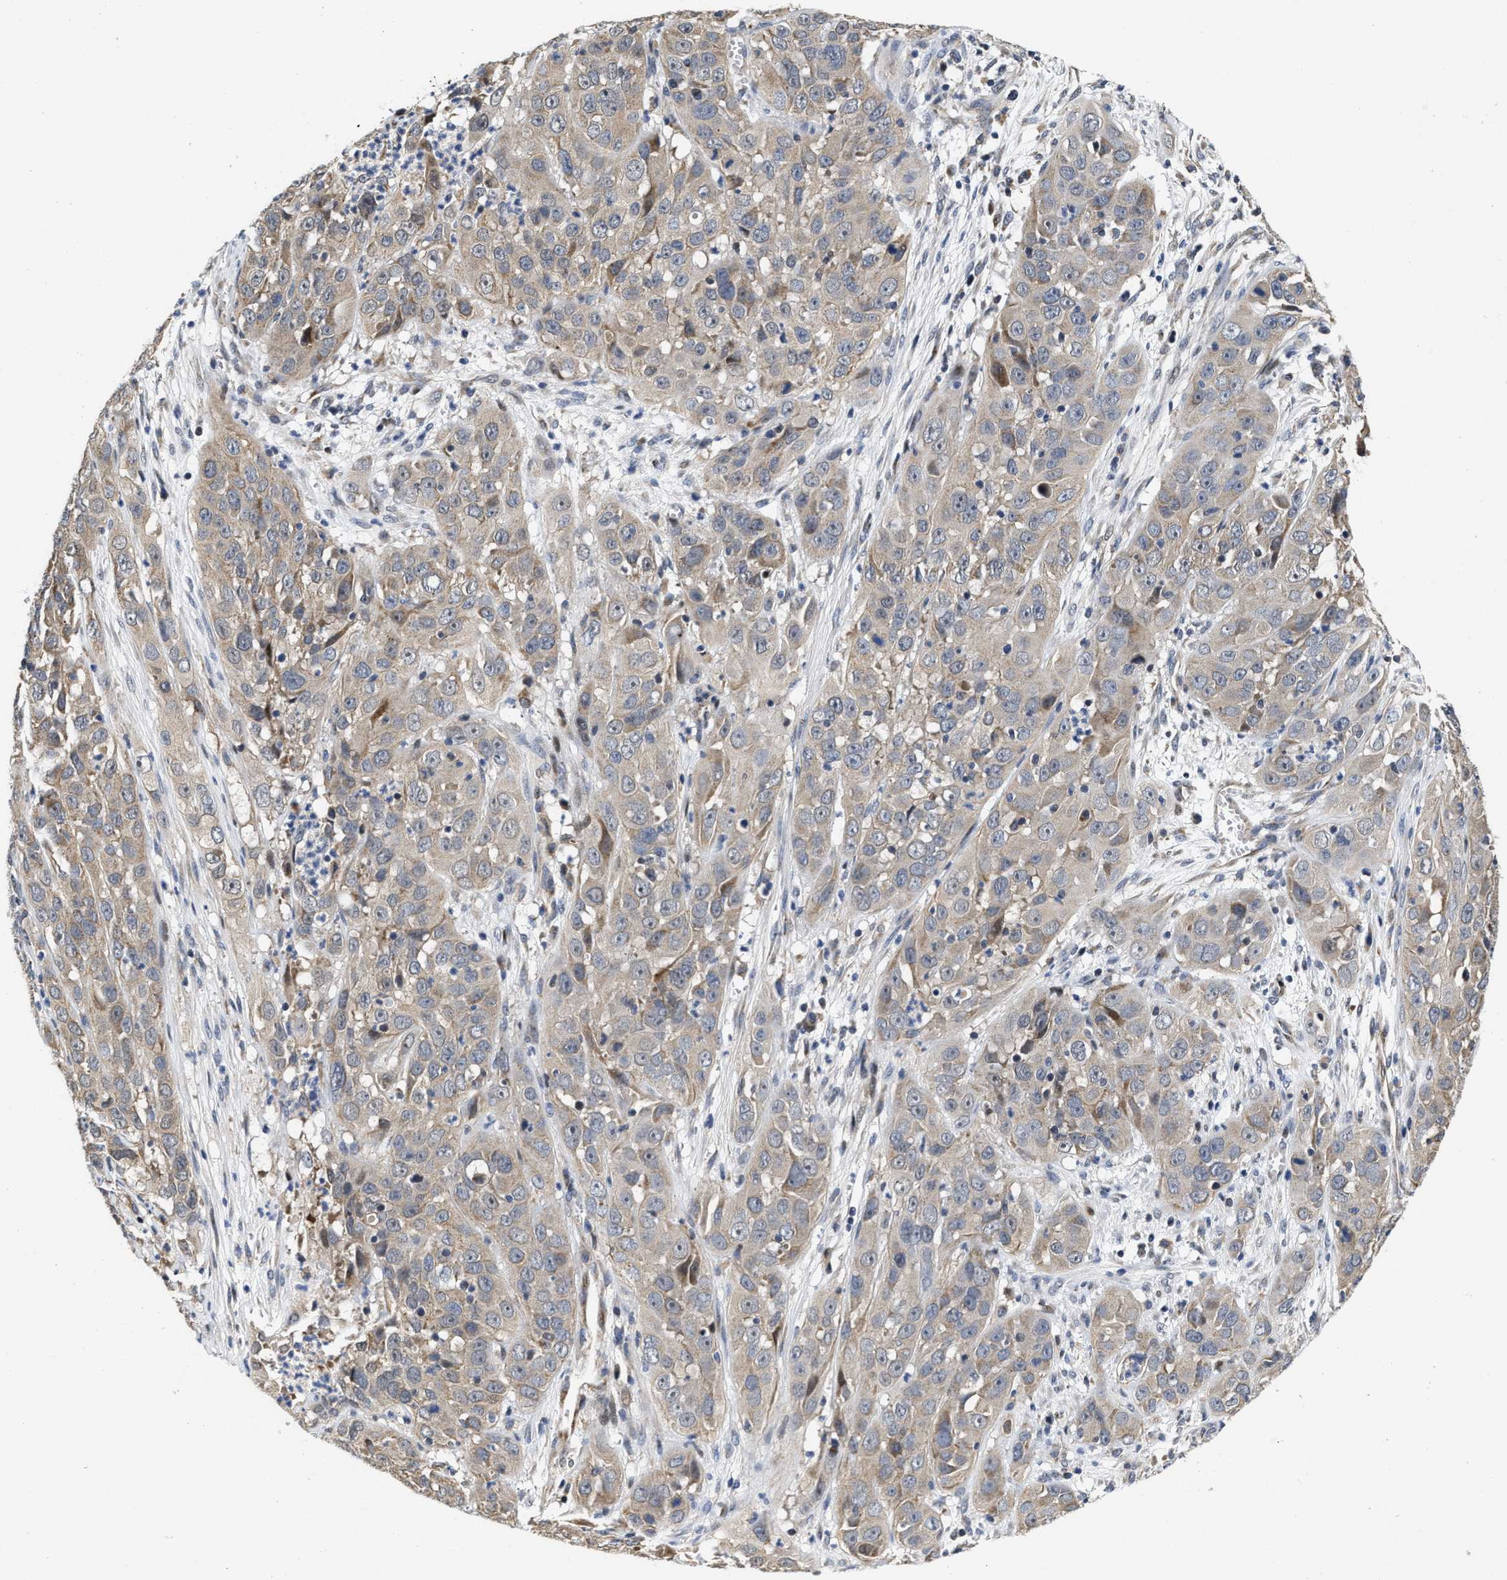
{"staining": {"intensity": "weak", "quantity": "25%-75%", "location": "cytoplasmic/membranous"}, "tissue": "cervical cancer", "cell_type": "Tumor cells", "image_type": "cancer", "snomed": [{"axis": "morphology", "description": "Squamous cell carcinoma, NOS"}, {"axis": "topography", "description": "Cervix"}], "caption": "A low amount of weak cytoplasmic/membranous staining is present in about 25%-75% of tumor cells in squamous cell carcinoma (cervical) tissue.", "gene": "SCYL2", "patient": {"sex": "female", "age": 32}}